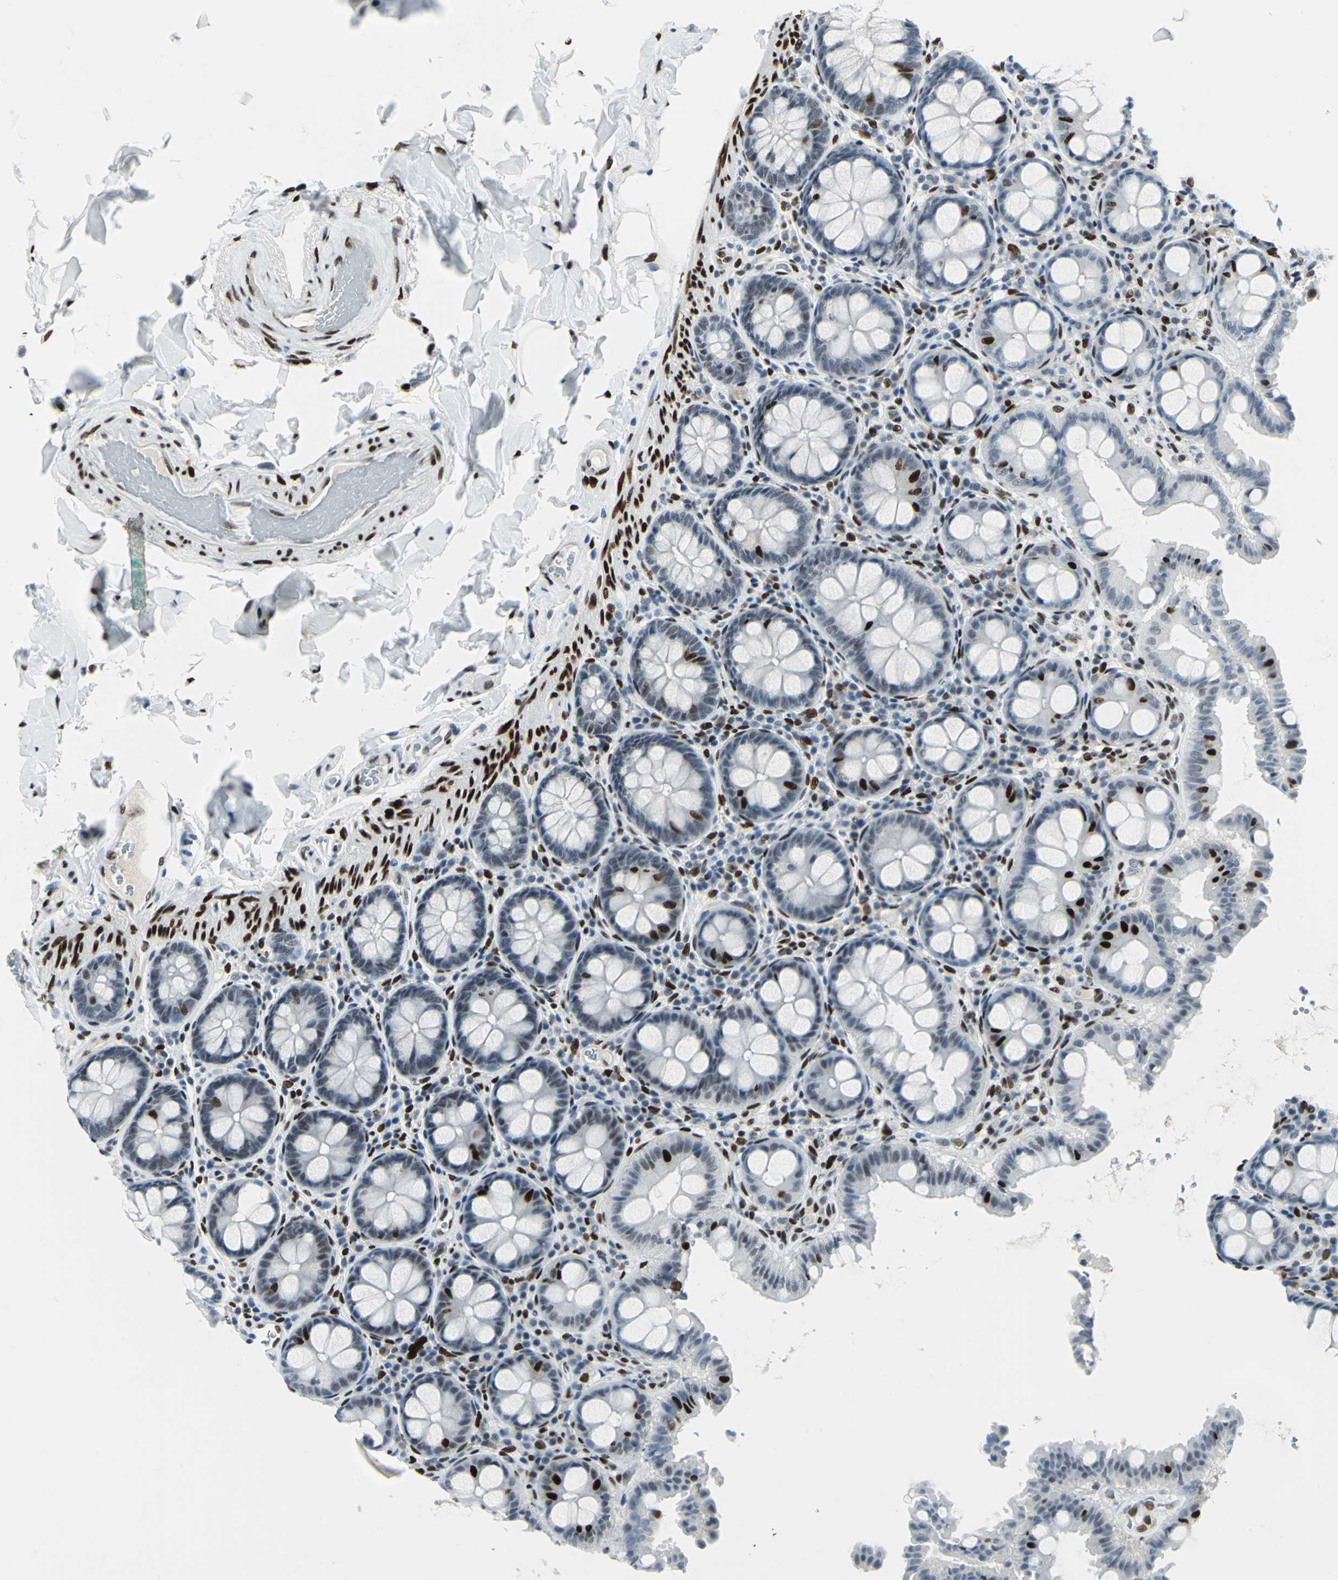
{"staining": {"intensity": "moderate", "quantity": ">75%", "location": "nuclear"}, "tissue": "colon", "cell_type": "Endothelial cells", "image_type": "normal", "snomed": [{"axis": "morphology", "description": "Normal tissue, NOS"}, {"axis": "topography", "description": "Colon"}], "caption": "A micrograph of human colon stained for a protein exhibits moderate nuclear brown staining in endothelial cells. The staining was performed using DAB, with brown indicating positive protein expression. Nuclei are stained blue with hematoxylin.", "gene": "MEIS2", "patient": {"sex": "female", "age": 61}}